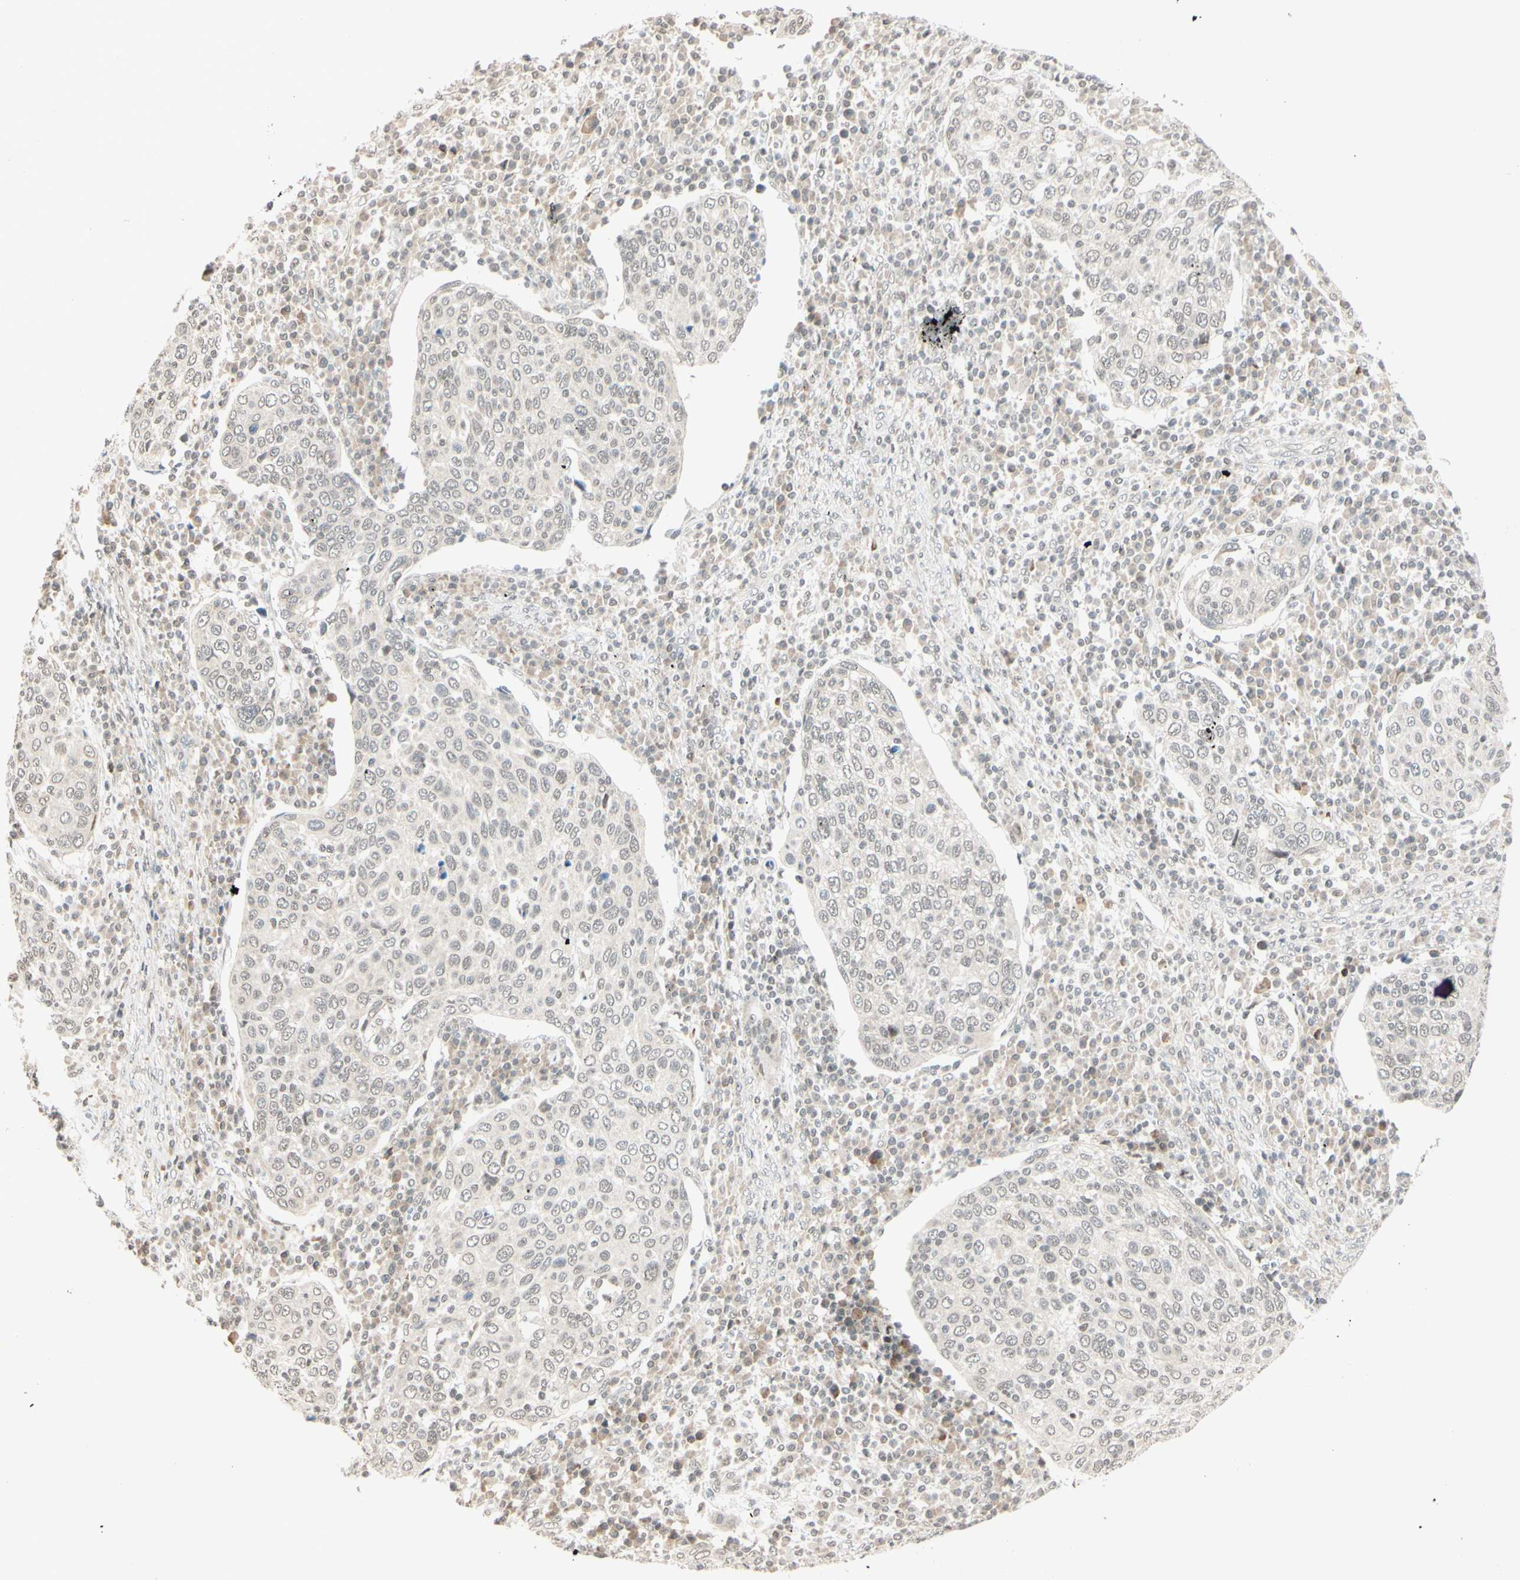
{"staining": {"intensity": "weak", "quantity": ">75%", "location": "cytoplasmic/membranous"}, "tissue": "cervical cancer", "cell_type": "Tumor cells", "image_type": "cancer", "snomed": [{"axis": "morphology", "description": "Squamous cell carcinoma, NOS"}, {"axis": "topography", "description": "Cervix"}], "caption": "Cervical cancer tissue exhibits weak cytoplasmic/membranous staining in about >75% of tumor cells", "gene": "BRMS1", "patient": {"sex": "female", "age": 40}}